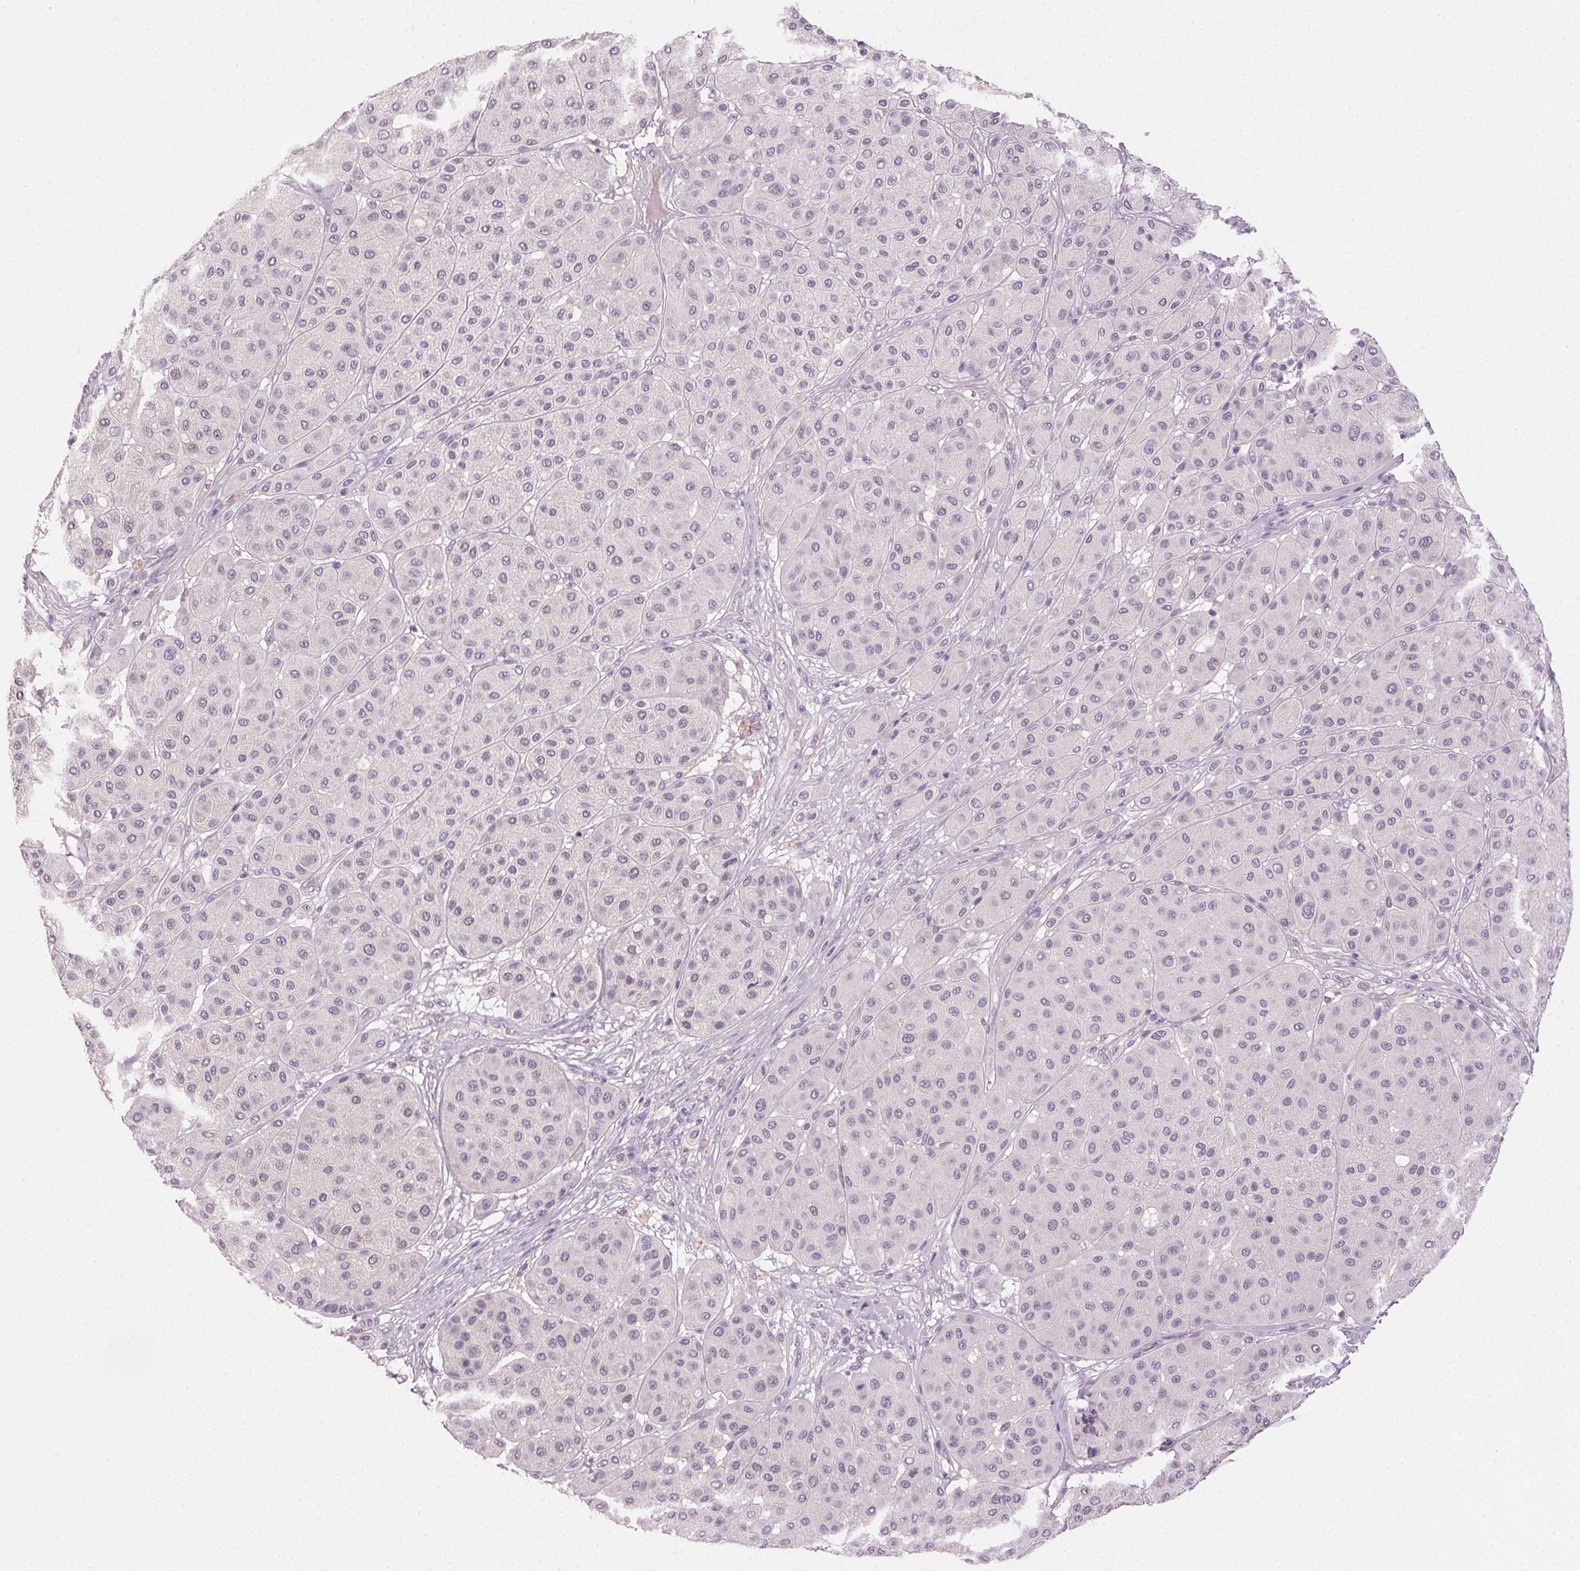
{"staining": {"intensity": "negative", "quantity": "none", "location": "none"}, "tissue": "melanoma", "cell_type": "Tumor cells", "image_type": "cancer", "snomed": [{"axis": "morphology", "description": "Malignant melanoma, Metastatic site"}, {"axis": "topography", "description": "Smooth muscle"}], "caption": "Micrograph shows no protein staining in tumor cells of melanoma tissue.", "gene": "CLTRN", "patient": {"sex": "male", "age": 41}}